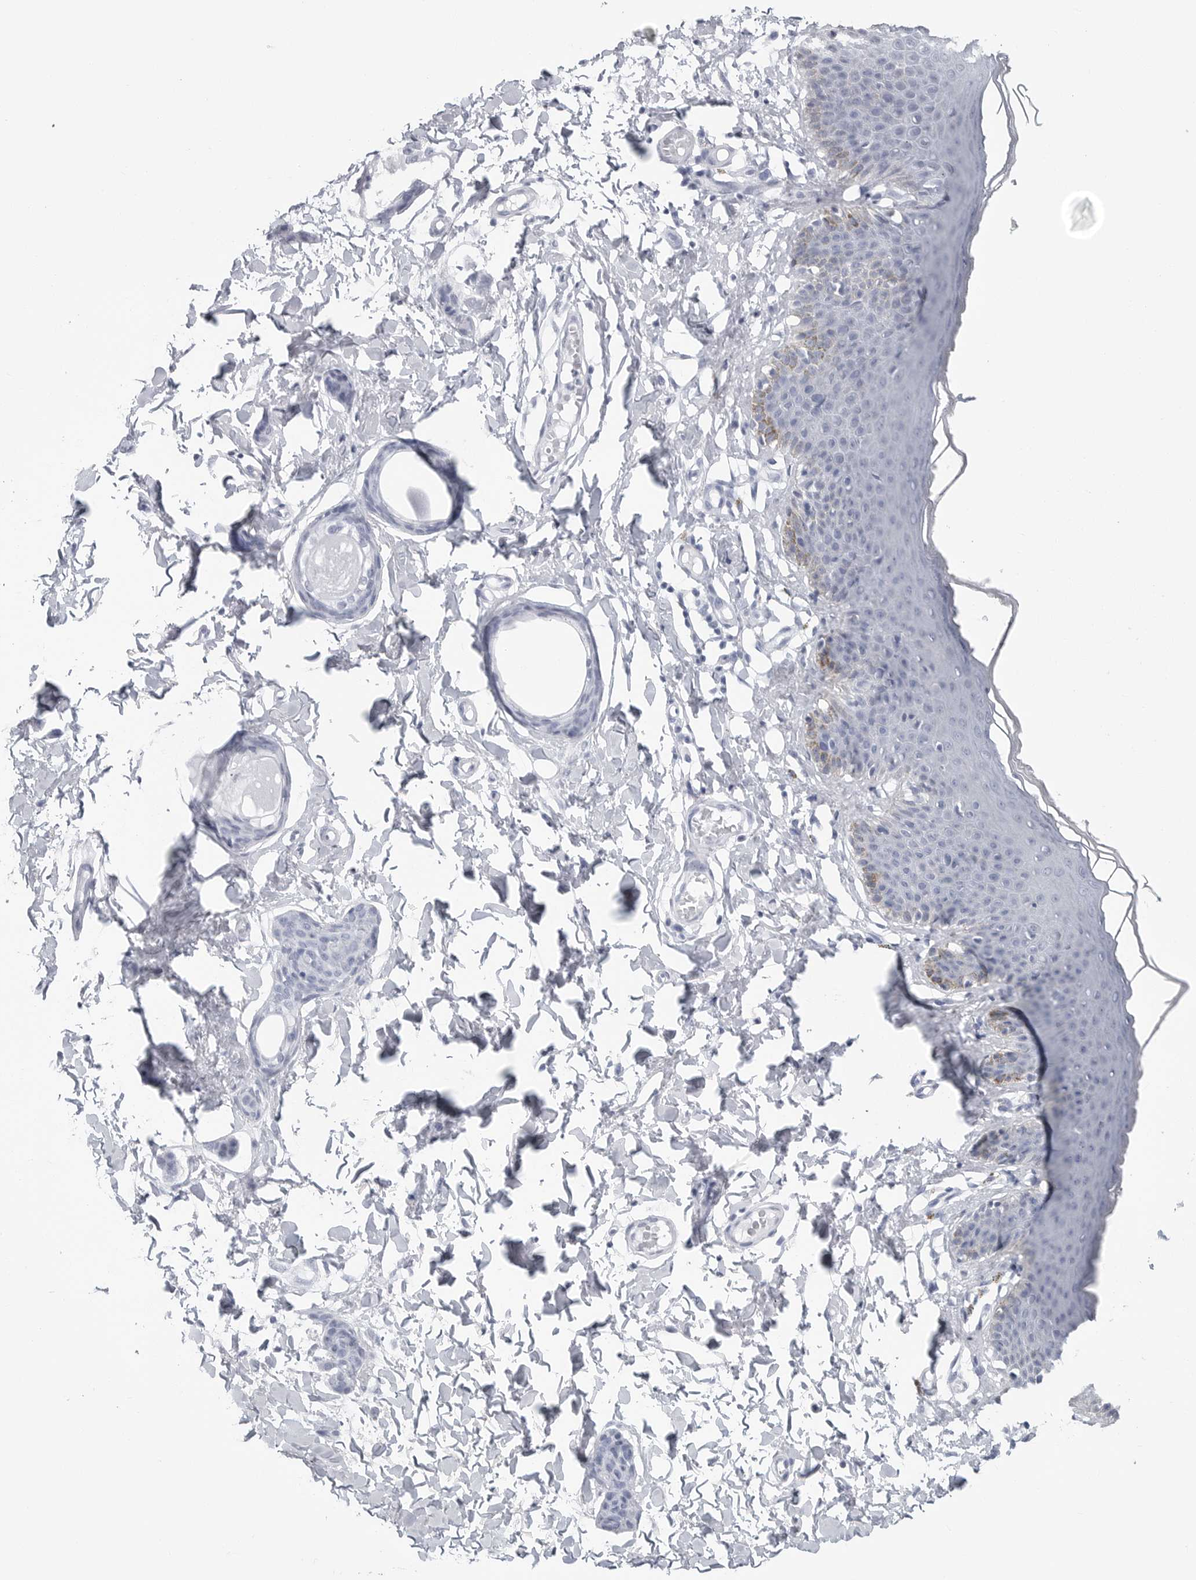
{"staining": {"intensity": "weak", "quantity": "<25%", "location": "cytoplasmic/membranous"}, "tissue": "skin", "cell_type": "Epidermal cells", "image_type": "normal", "snomed": [{"axis": "morphology", "description": "Normal tissue, NOS"}, {"axis": "topography", "description": "Vulva"}], "caption": "Immunohistochemistry (IHC) of benign human skin exhibits no staining in epidermal cells.", "gene": "CSH1", "patient": {"sex": "female", "age": 66}}